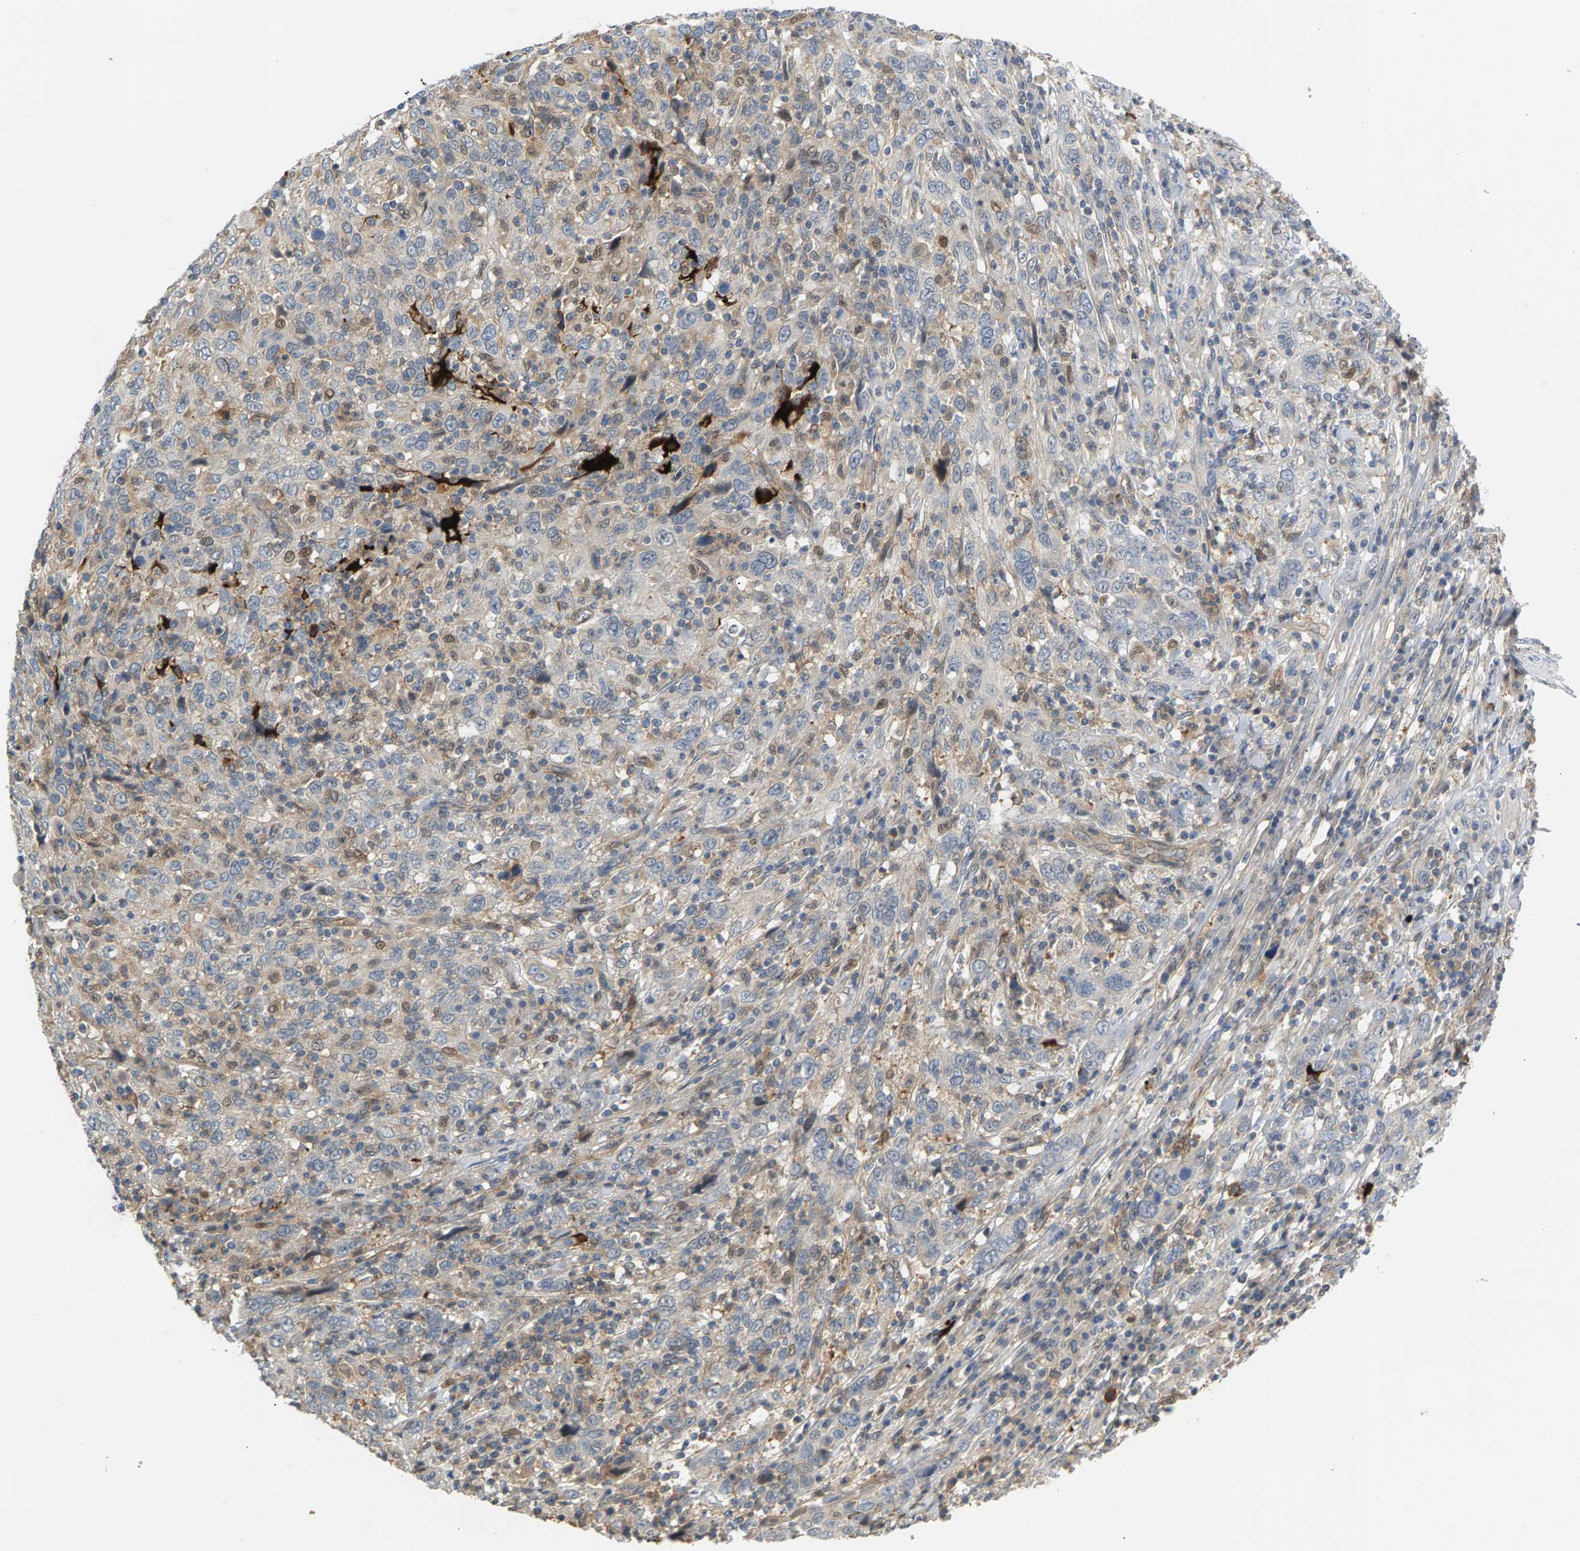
{"staining": {"intensity": "weak", "quantity": "<25%", "location": "cytoplasmic/membranous"}, "tissue": "cervical cancer", "cell_type": "Tumor cells", "image_type": "cancer", "snomed": [{"axis": "morphology", "description": "Squamous cell carcinoma, NOS"}, {"axis": "topography", "description": "Cervix"}], "caption": "High magnification brightfield microscopy of cervical squamous cell carcinoma stained with DAB (3,3'-diaminobenzidine) (brown) and counterstained with hematoxylin (blue): tumor cells show no significant positivity. (DAB (3,3'-diaminobenzidine) IHC, high magnification).", "gene": "KRTAP27-1", "patient": {"sex": "female", "age": 46}}